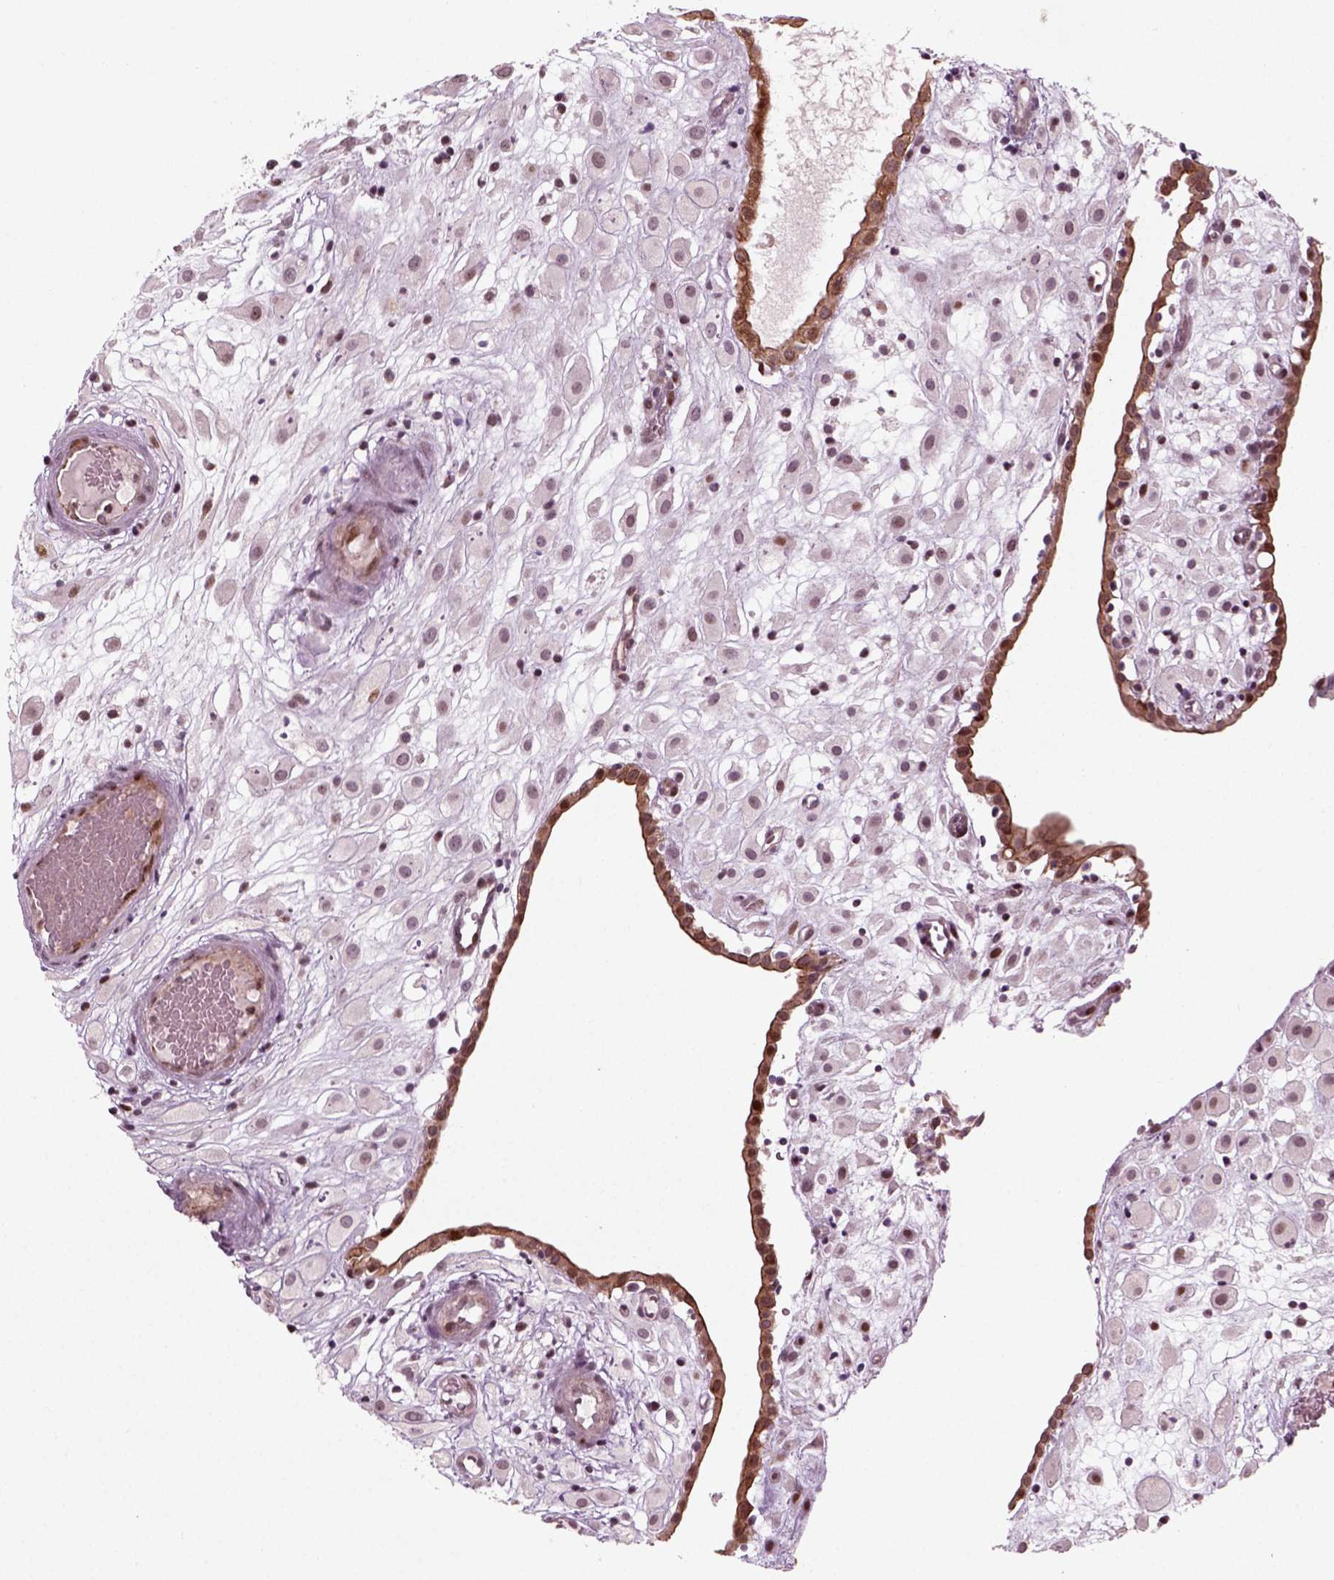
{"staining": {"intensity": "negative", "quantity": "none", "location": "none"}, "tissue": "placenta", "cell_type": "Decidual cells", "image_type": "normal", "snomed": [{"axis": "morphology", "description": "Normal tissue, NOS"}, {"axis": "topography", "description": "Placenta"}], "caption": "IHC histopathology image of benign placenta stained for a protein (brown), which exhibits no staining in decidual cells. The staining was performed using DAB to visualize the protein expression in brown, while the nuclei were stained in blue with hematoxylin (Magnification: 20x).", "gene": "CDC14A", "patient": {"sex": "female", "age": 24}}